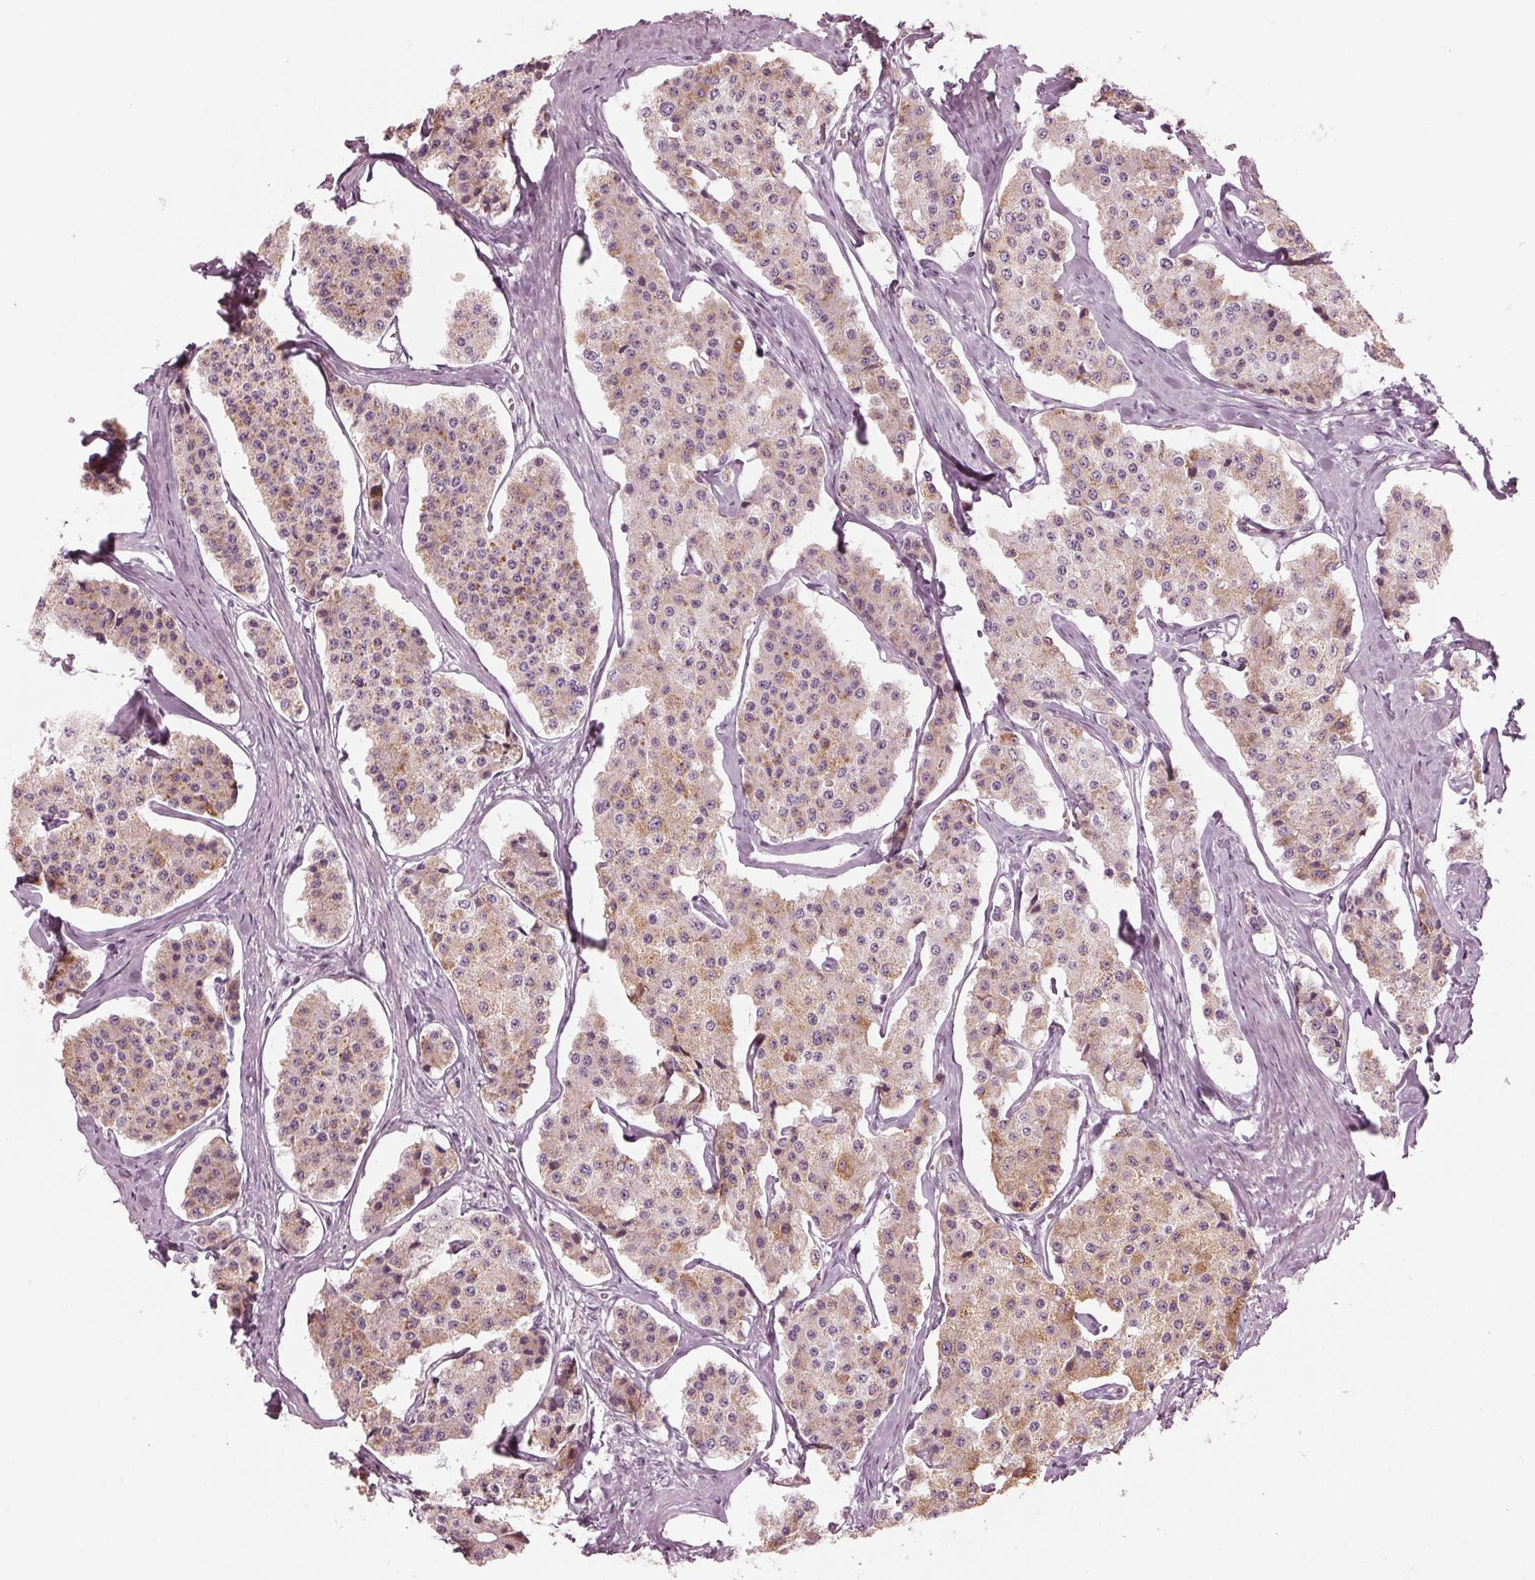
{"staining": {"intensity": "moderate", "quantity": "25%-75%", "location": "cytoplasmic/membranous"}, "tissue": "carcinoid", "cell_type": "Tumor cells", "image_type": "cancer", "snomed": [{"axis": "morphology", "description": "Carcinoid, malignant, NOS"}, {"axis": "topography", "description": "Small intestine"}], "caption": "Malignant carcinoid stained with a protein marker exhibits moderate staining in tumor cells.", "gene": "CLN6", "patient": {"sex": "female", "age": 65}}